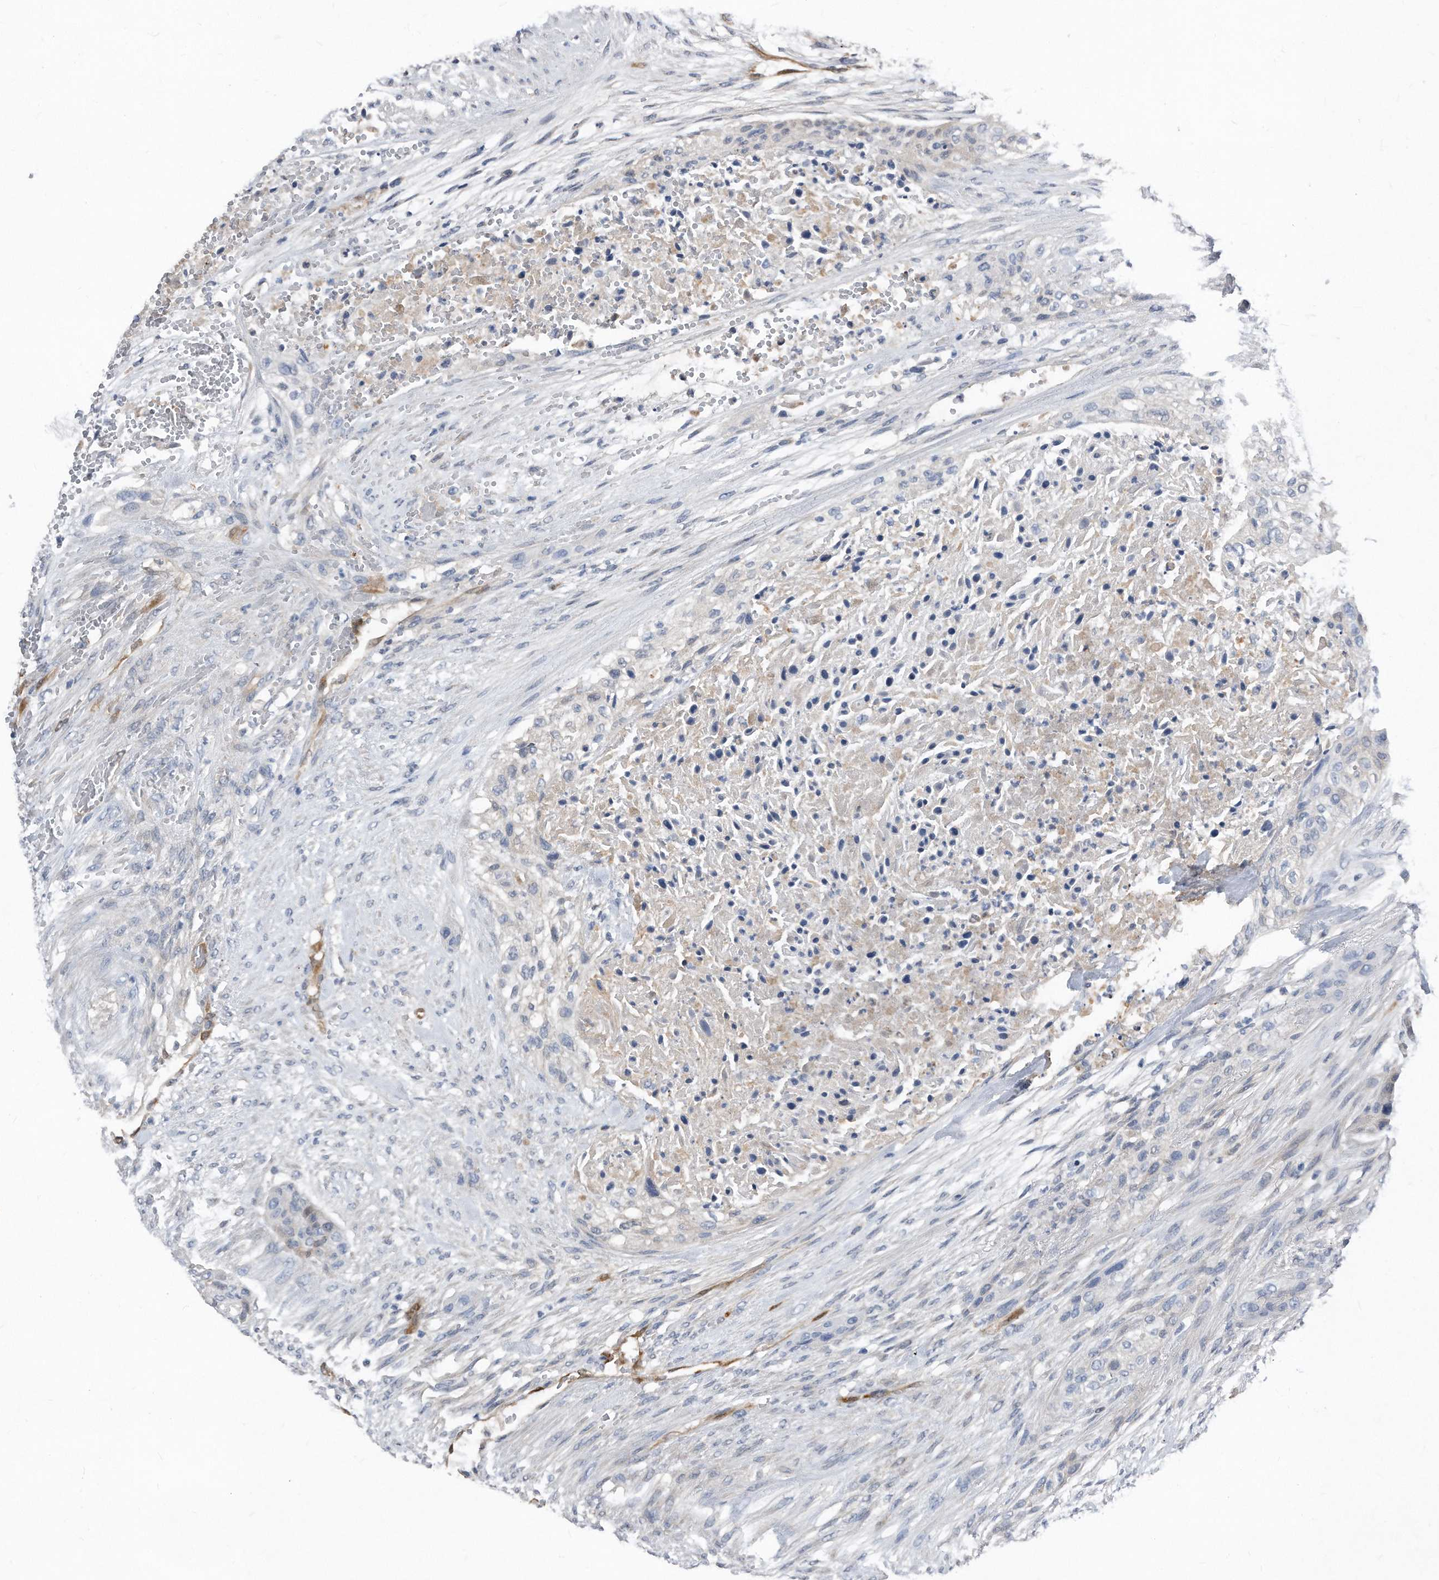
{"staining": {"intensity": "negative", "quantity": "none", "location": "none"}, "tissue": "urothelial cancer", "cell_type": "Tumor cells", "image_type": "cancer", "snomed": [{"axis": "morphology", "description": "Urothelial carcinoma, High grade"}, {"axis": "topography", "description": "Urinary bladder"}], "caption": "Tumor cells are negative for protein expression in human urothelial carcinoma (high-grade). (DAB IHC, high magnification).", "gene": "MAP2K6", "patient": {"sex": "male", "age": 35}}